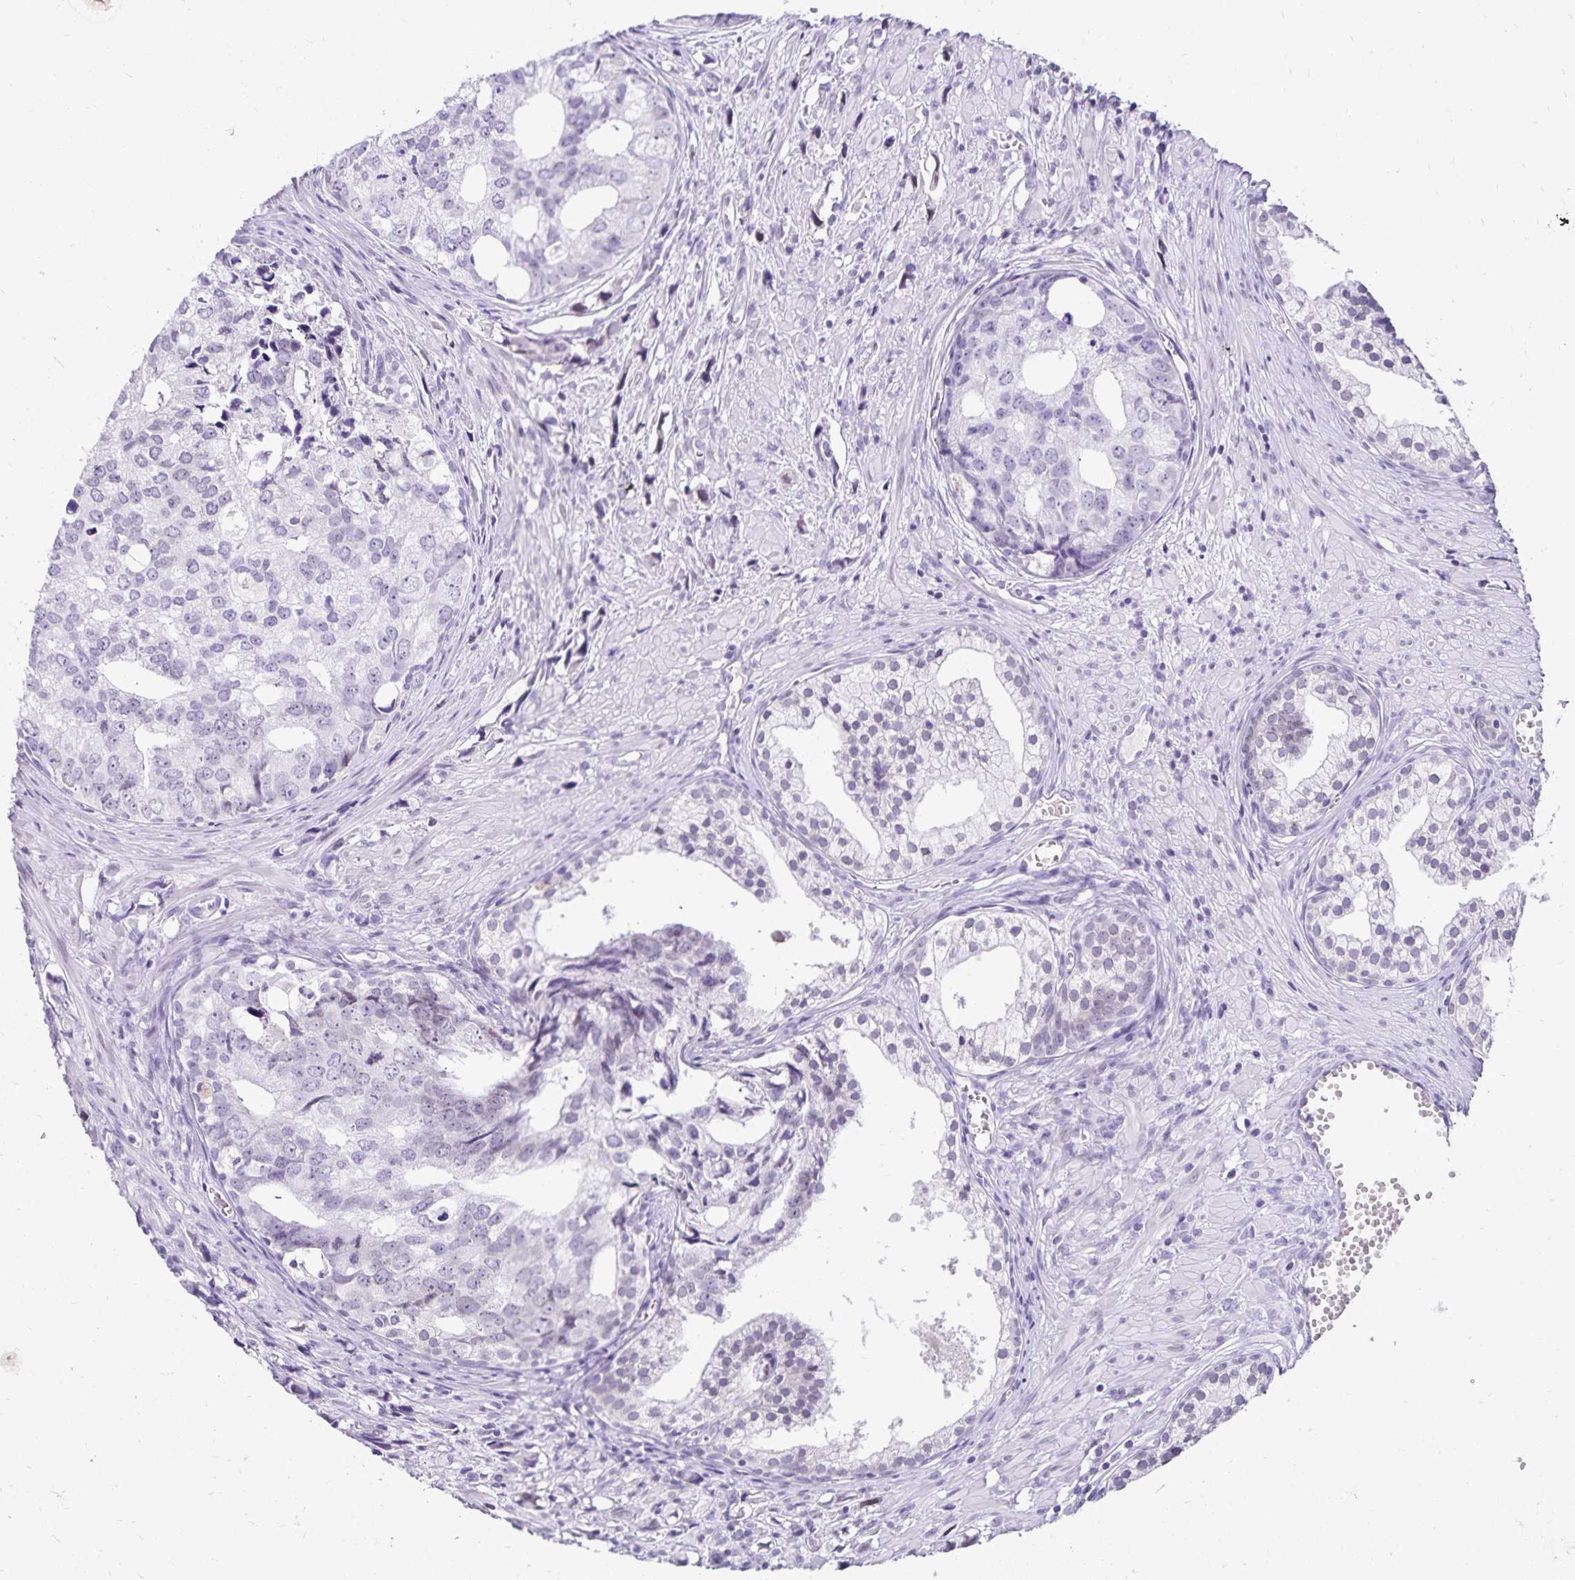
{"staining": {"intensity": "negative", "quantity": "none", "location": "none"}, "tissue": "prostate cancer", "cell_type": "Tumor cells", "image_type": "cancer", "snomed": [{"axis": "morphology", "description": "Adenocarcinoma, High grade"}, {"axis": "topography", "description": "Prostate"}], "caption": "Immunohistochemical staining of prostate adenocarcinoma (high-grade) reveals no significant positivity in tumor cells.", "gene": "FAM166C", "patient": {"sex": "male", "age": 58}}